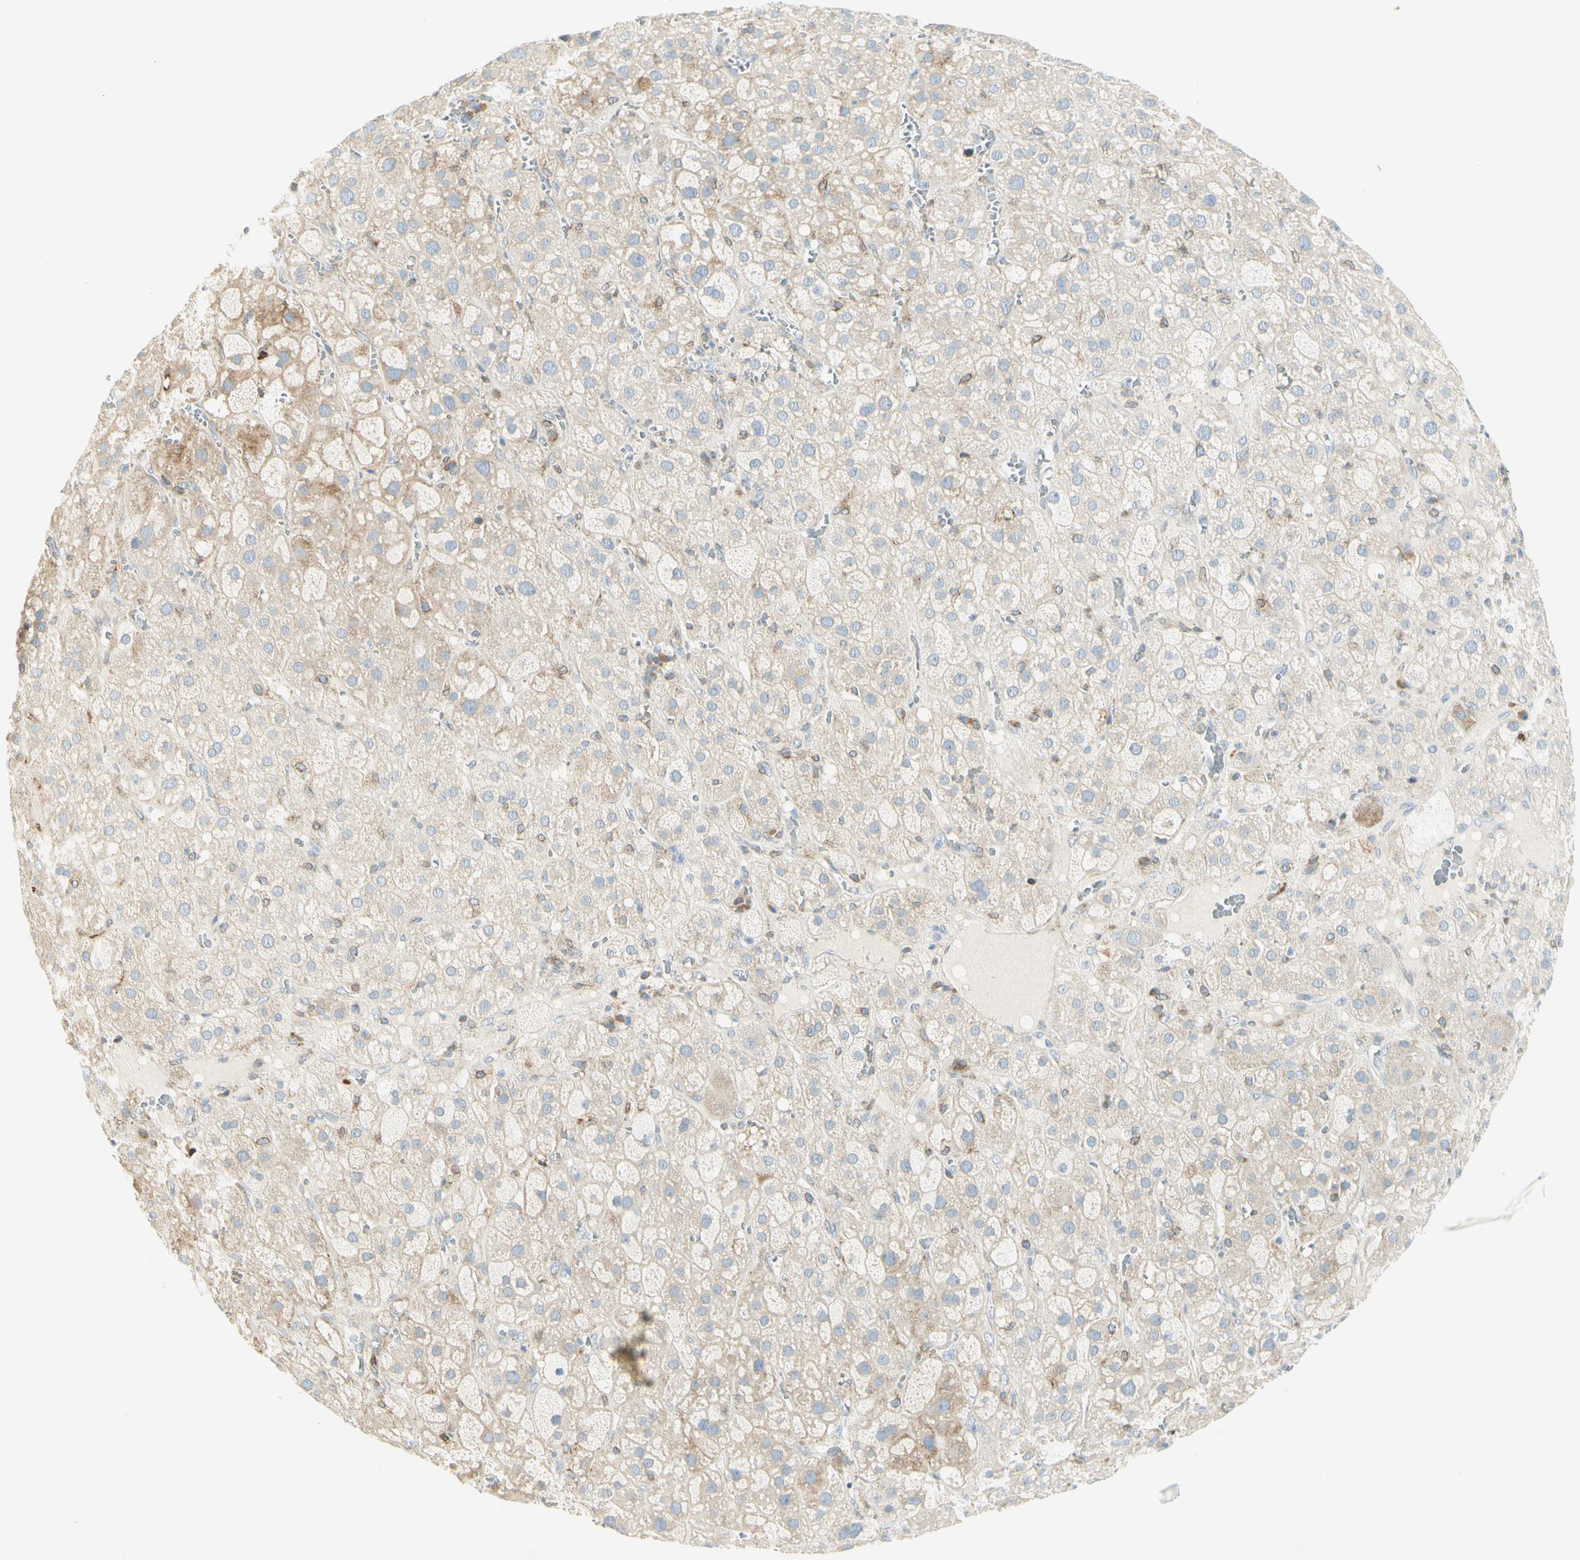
{"staining": {"intensity": "negative", "quantity": "none", "location": "none"}, "tissue": "adrenal gland", "cell_type": "Glandular cells", "image_type": "normal", "snomed": [{"axis": "morphology", "description": "Normal tissue, NOS"}, {"axis": "topography", "description": "Adrenal gland"}], "caption": "The photomicrograph reveals no significant positivity in glandular cells of adrenal gland.", "gene": "TNFSF11", "patient": {"sex": "female", "age": 47}}